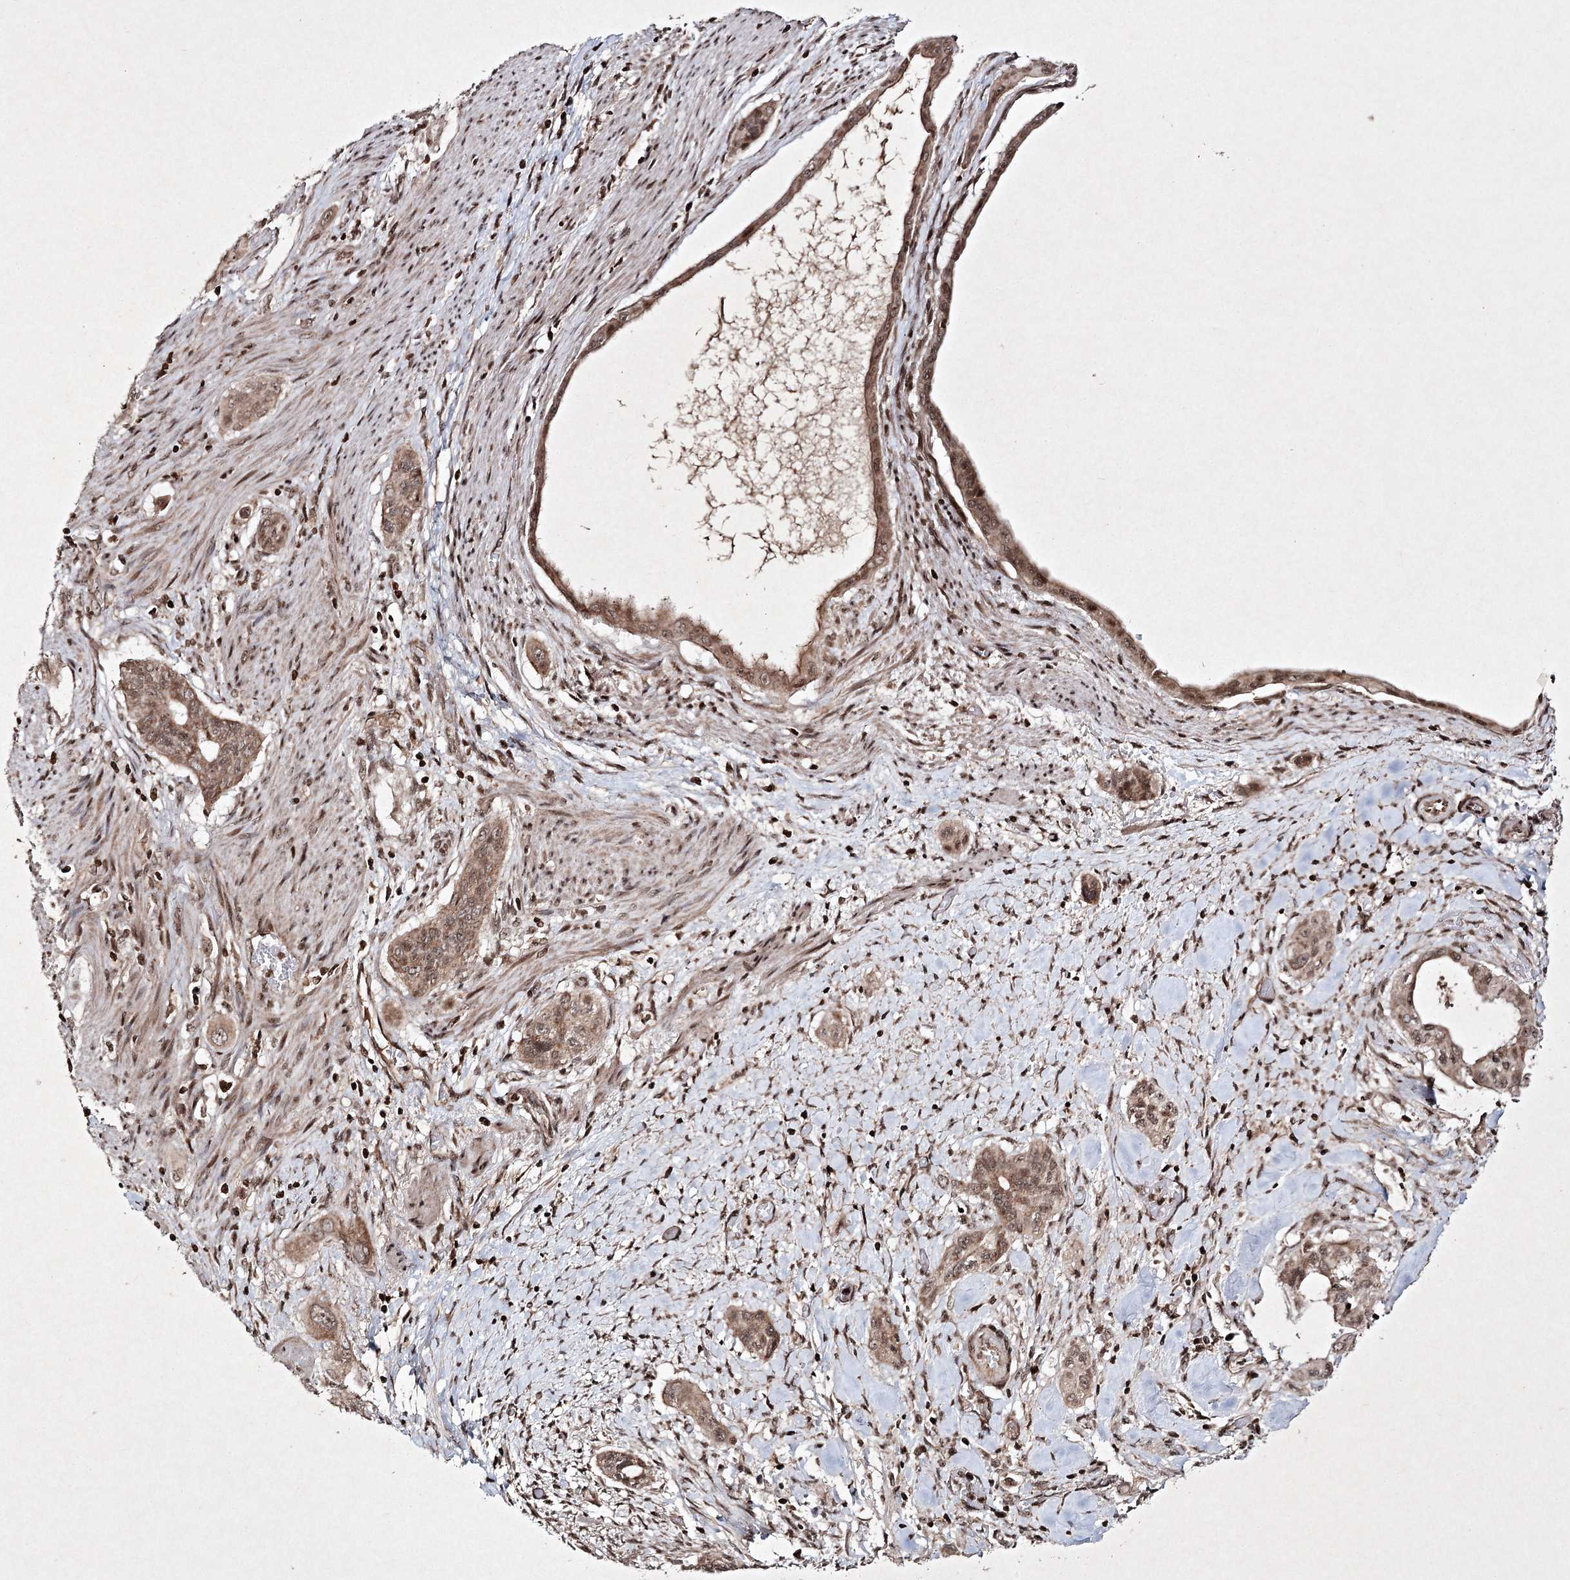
{"staining": {"intensity": "moderate", "quantity": ">75%", "location": "cytoplasmic/membranous,nuclear"}, "tissue": "pancreatic cancer", "cell_type": "Tumor cells", "image_type": "cancer", "snomed": [{"axis": "morphology", "description": "Adenocarcinoma, NOS"}, {"axis": "topography", "description": "Pancreas"}], "caption": "Pancreatic cancer stained for a protein (brown) exhibits moderate cytoplasmic/membranous and nuclear positive staining in approximately >75% of tumor cells.", "gene": "CARM1", "patient": {"sex": "male", "age": 77}}